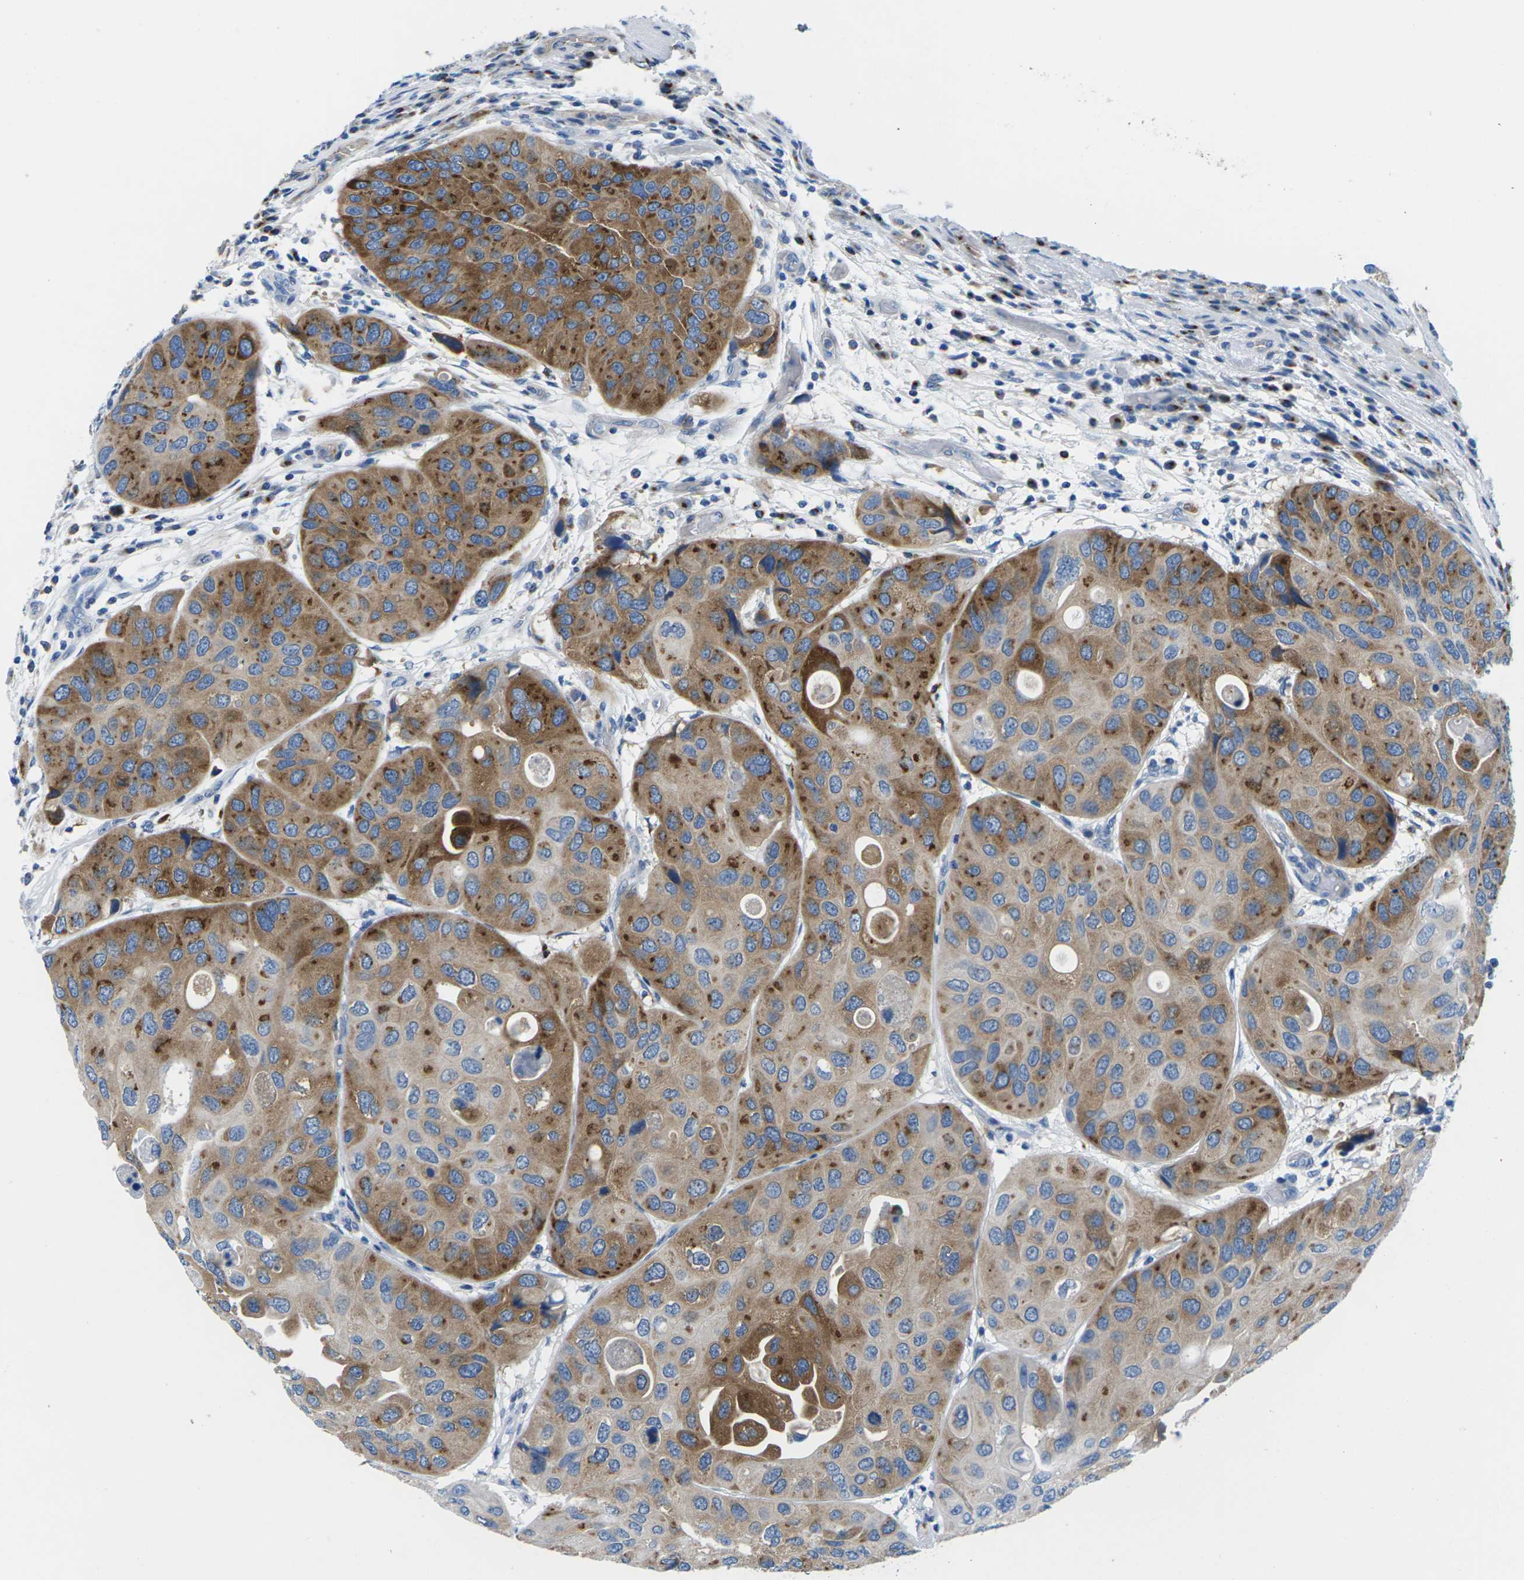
{"staining": {"intensity": "strong", "quantity": ">75%", "location": "cytoplasmic/membranous"}, "tissue": "urothelial cancer", "cell_type": "Tumor cells", "image_type": "cancer", "snomed": [{"axis": "morphology", "description": "Urothelial carcinoma, High grade"}, {"axis": "topography", "description": "Urinary bladder"}], "caption": "IHC of high-grade urothelial carcinoma exhibits high levels of strong cytoplasmic/membranous expression in about >75% of tumor cells.", "gene": "SYNGR2", "patient": {"sex": "female", "age": 64}}